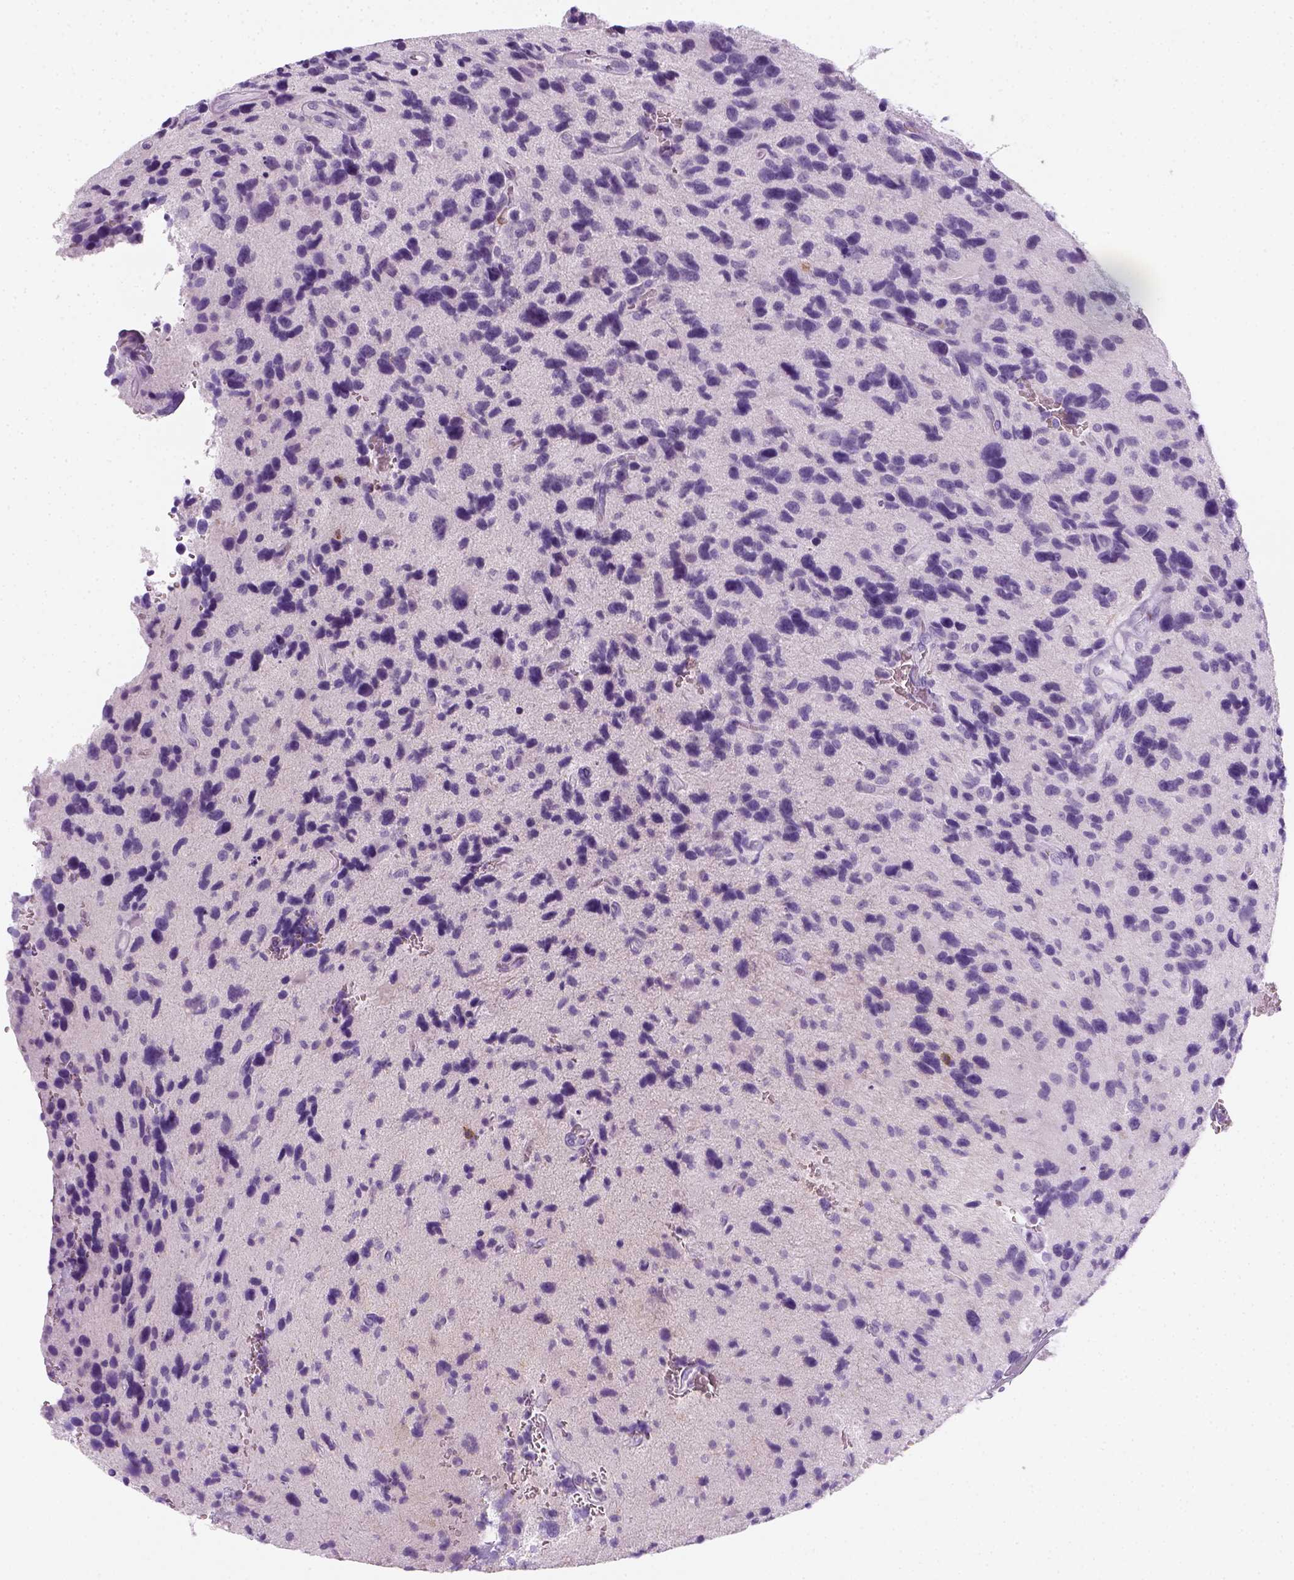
{"staining": {"intensity": "negative", "quantity": "none", "location": "none"}, "tissue": "glioma", "cell_type": "Tumor cells", "image_type": "cancer", "snomed": [{"axis": "morphology", "description": "Glioma, malignant, NOS"}, {"axis": "morphology", "description": "Glioma, malignant, High grade"}, {"axis": "topography", "description": "Brain"}], "caption": "High power microscopy image of an immunohistochemistry (IHC) image of malignant glioma (high-grade), revealing no significant expression in tumor cells.", "gene": "AQP3", "patient": {"sex": "female", "age": 71}}